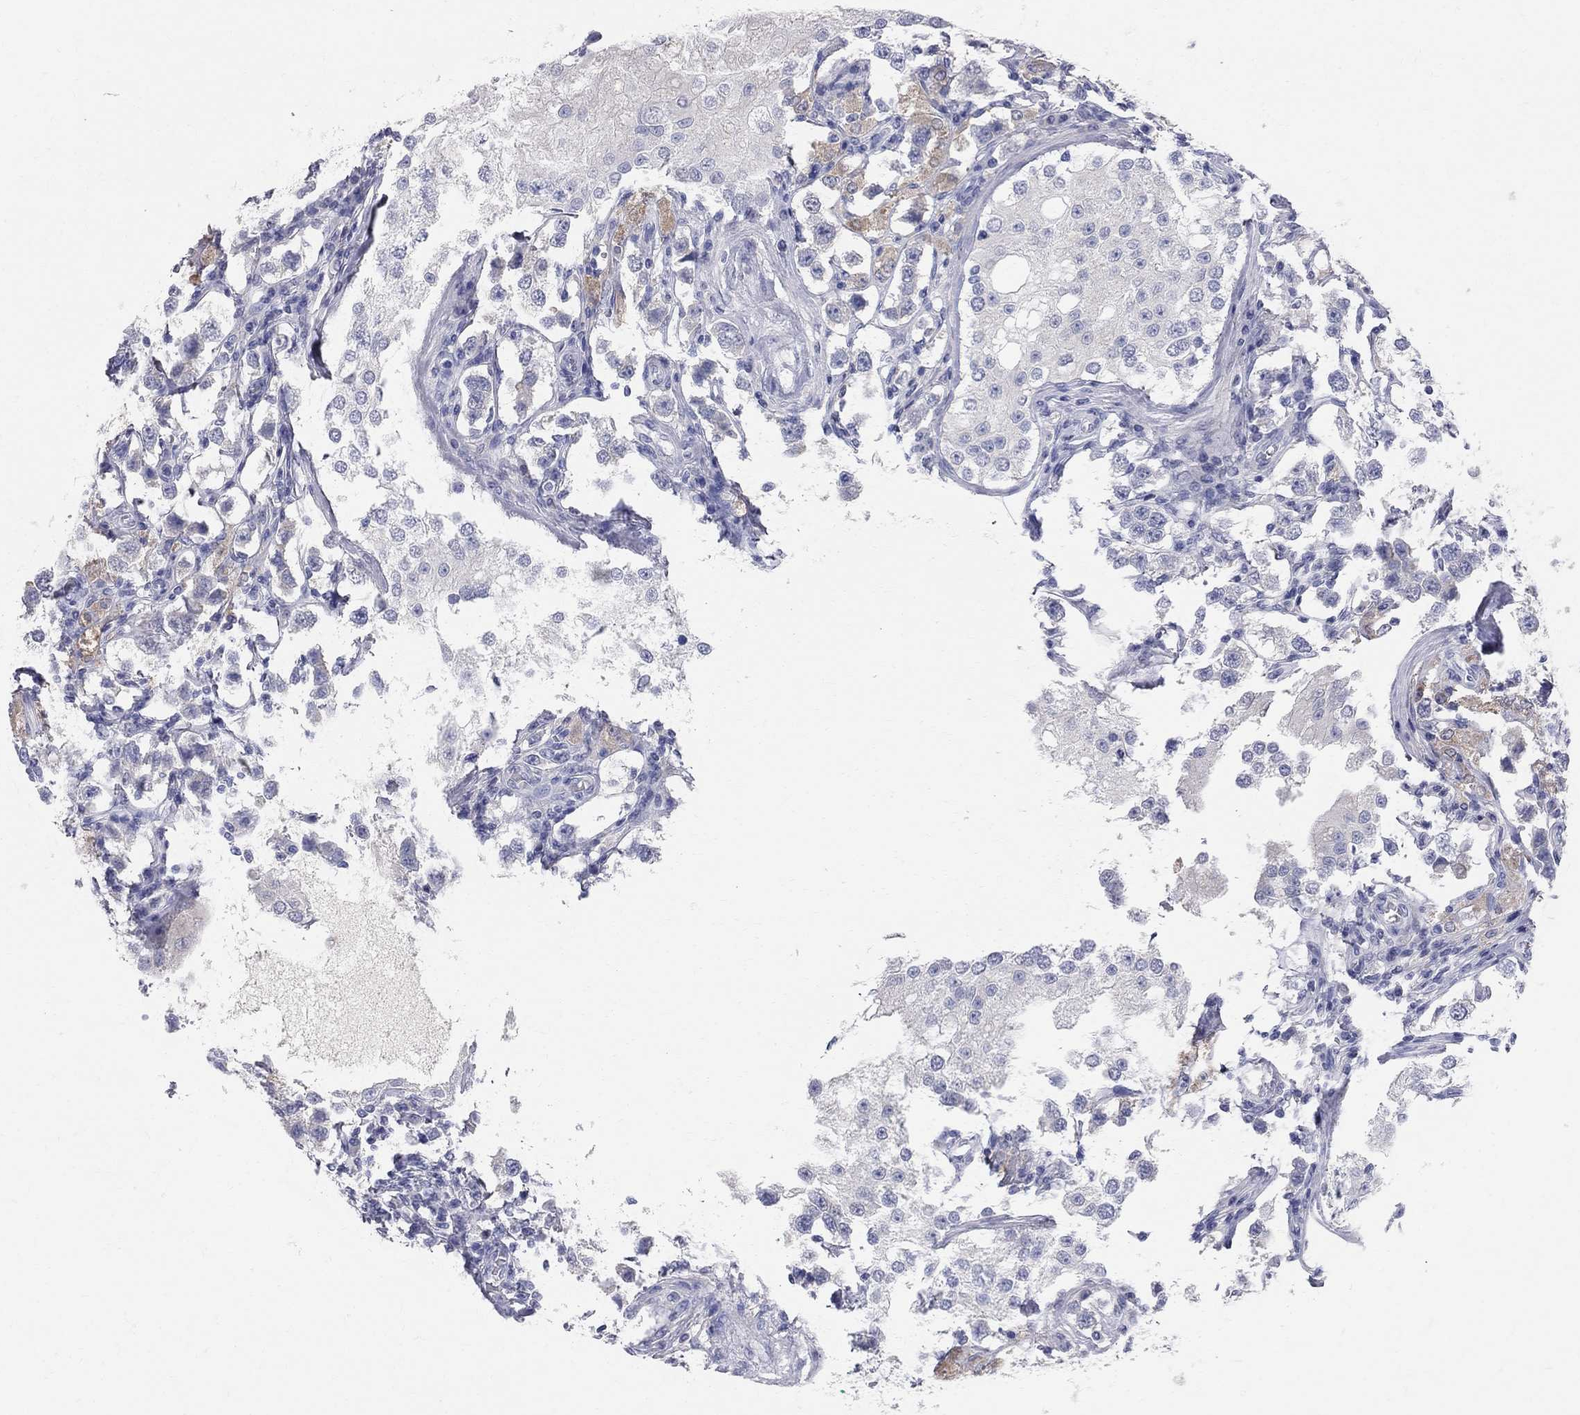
{"staining": {"intensity": "weak", "quantity": "<25%", "location": "cytoplasmic/membranous"}, "tissue": "testis cancer", "cell_type": "Tumor cells", "image_type": "cancer", "snomed": [{"axis": "morphology", "description": "Seminoma, NOS"}, {"axis": "topography", "description": "Testis"}], "caption": "An image of human seminoma (testis) is negative for staining in tumor cells.", "gene": "AOX1", "patient": {"sex": "male", "age": 37}}